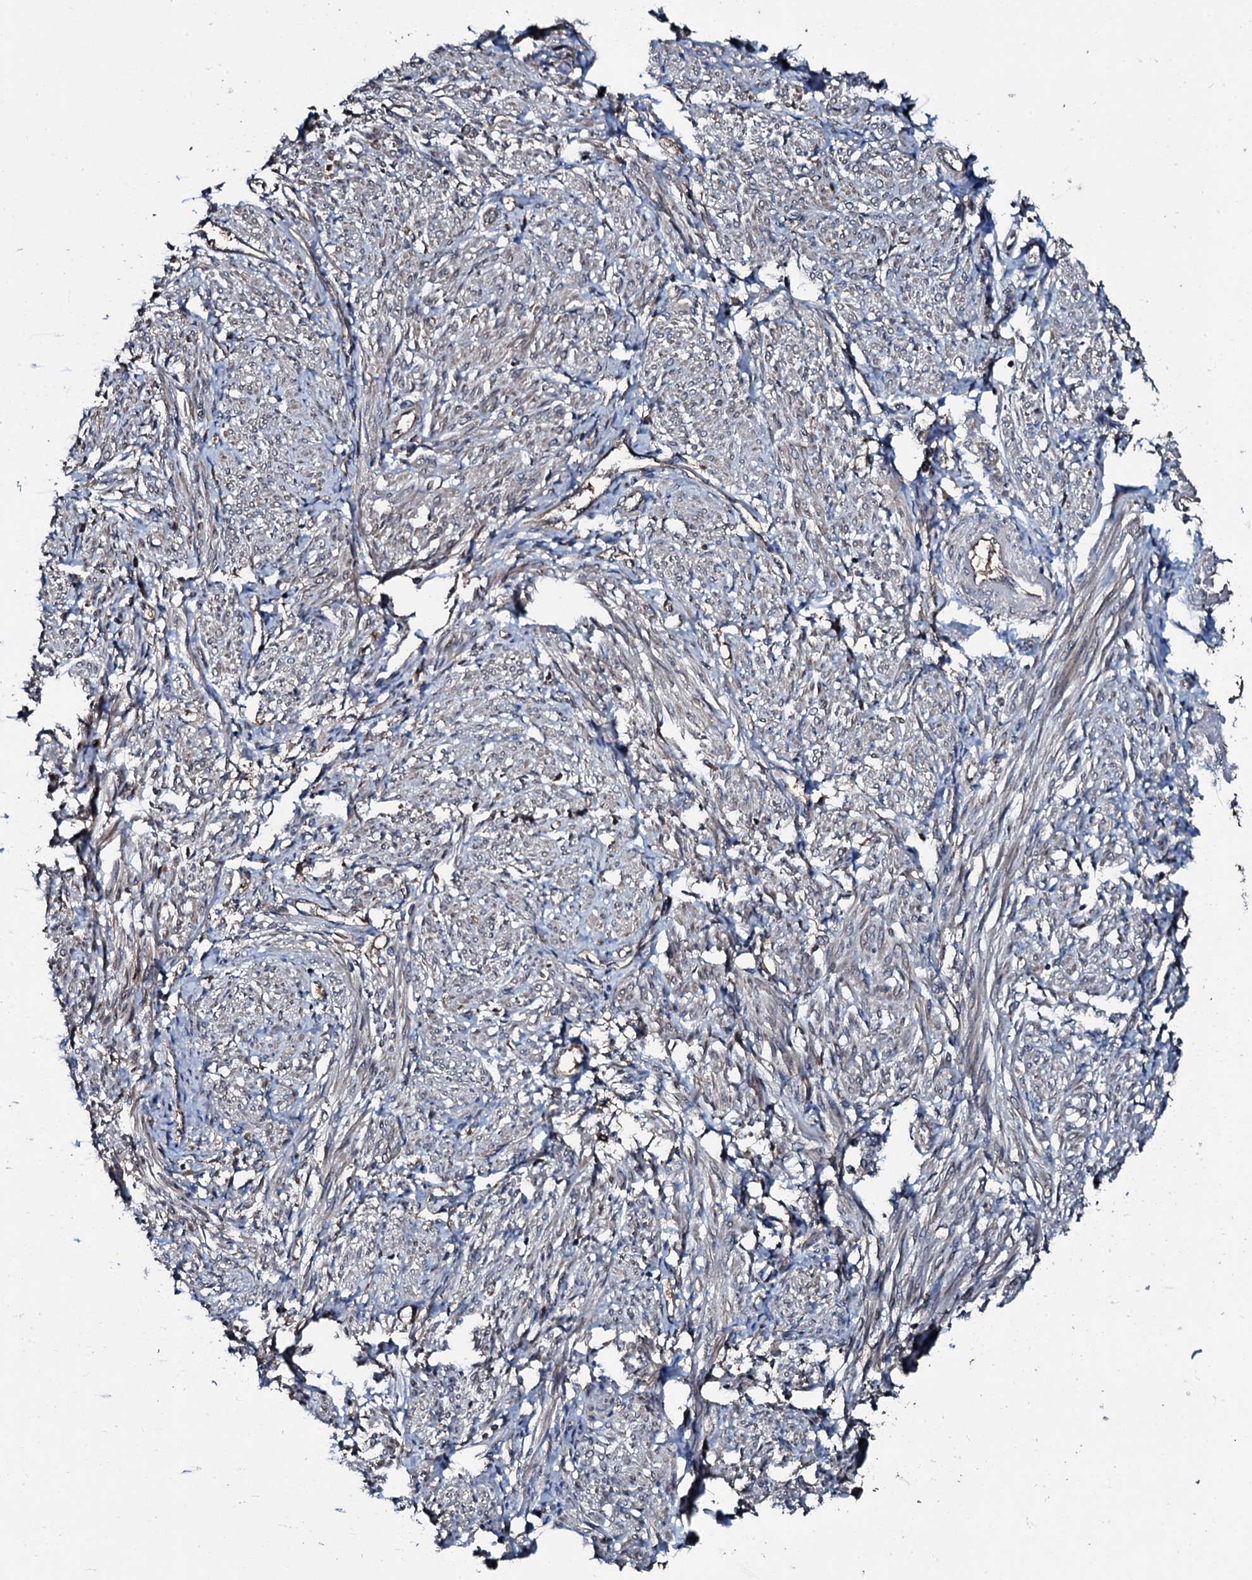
{"staining": {"intensity": "weak", "quantity": "<25%", "location": "cytoplasmic/membranous"}, "tissue": "smooth muscle", "cell_type": "Smooth muscle cells", "image_type": "normal", "snomed": [{"axis": "morphology", "description": "Normal tissue, NOS"}, {"axis": "topography", "description": "Smooth muscle"}], "caption": "Smooth muscle cells show no significant staining in benign smooth muscle. Brightfield microscopy of IHC stained with DAB (3,3'-diaminobenzidine) (brown) and hematoxylin (blue), captured at high magnification.", "gene": "AARS1", "patient": {"sex": "female", "age": 39}}